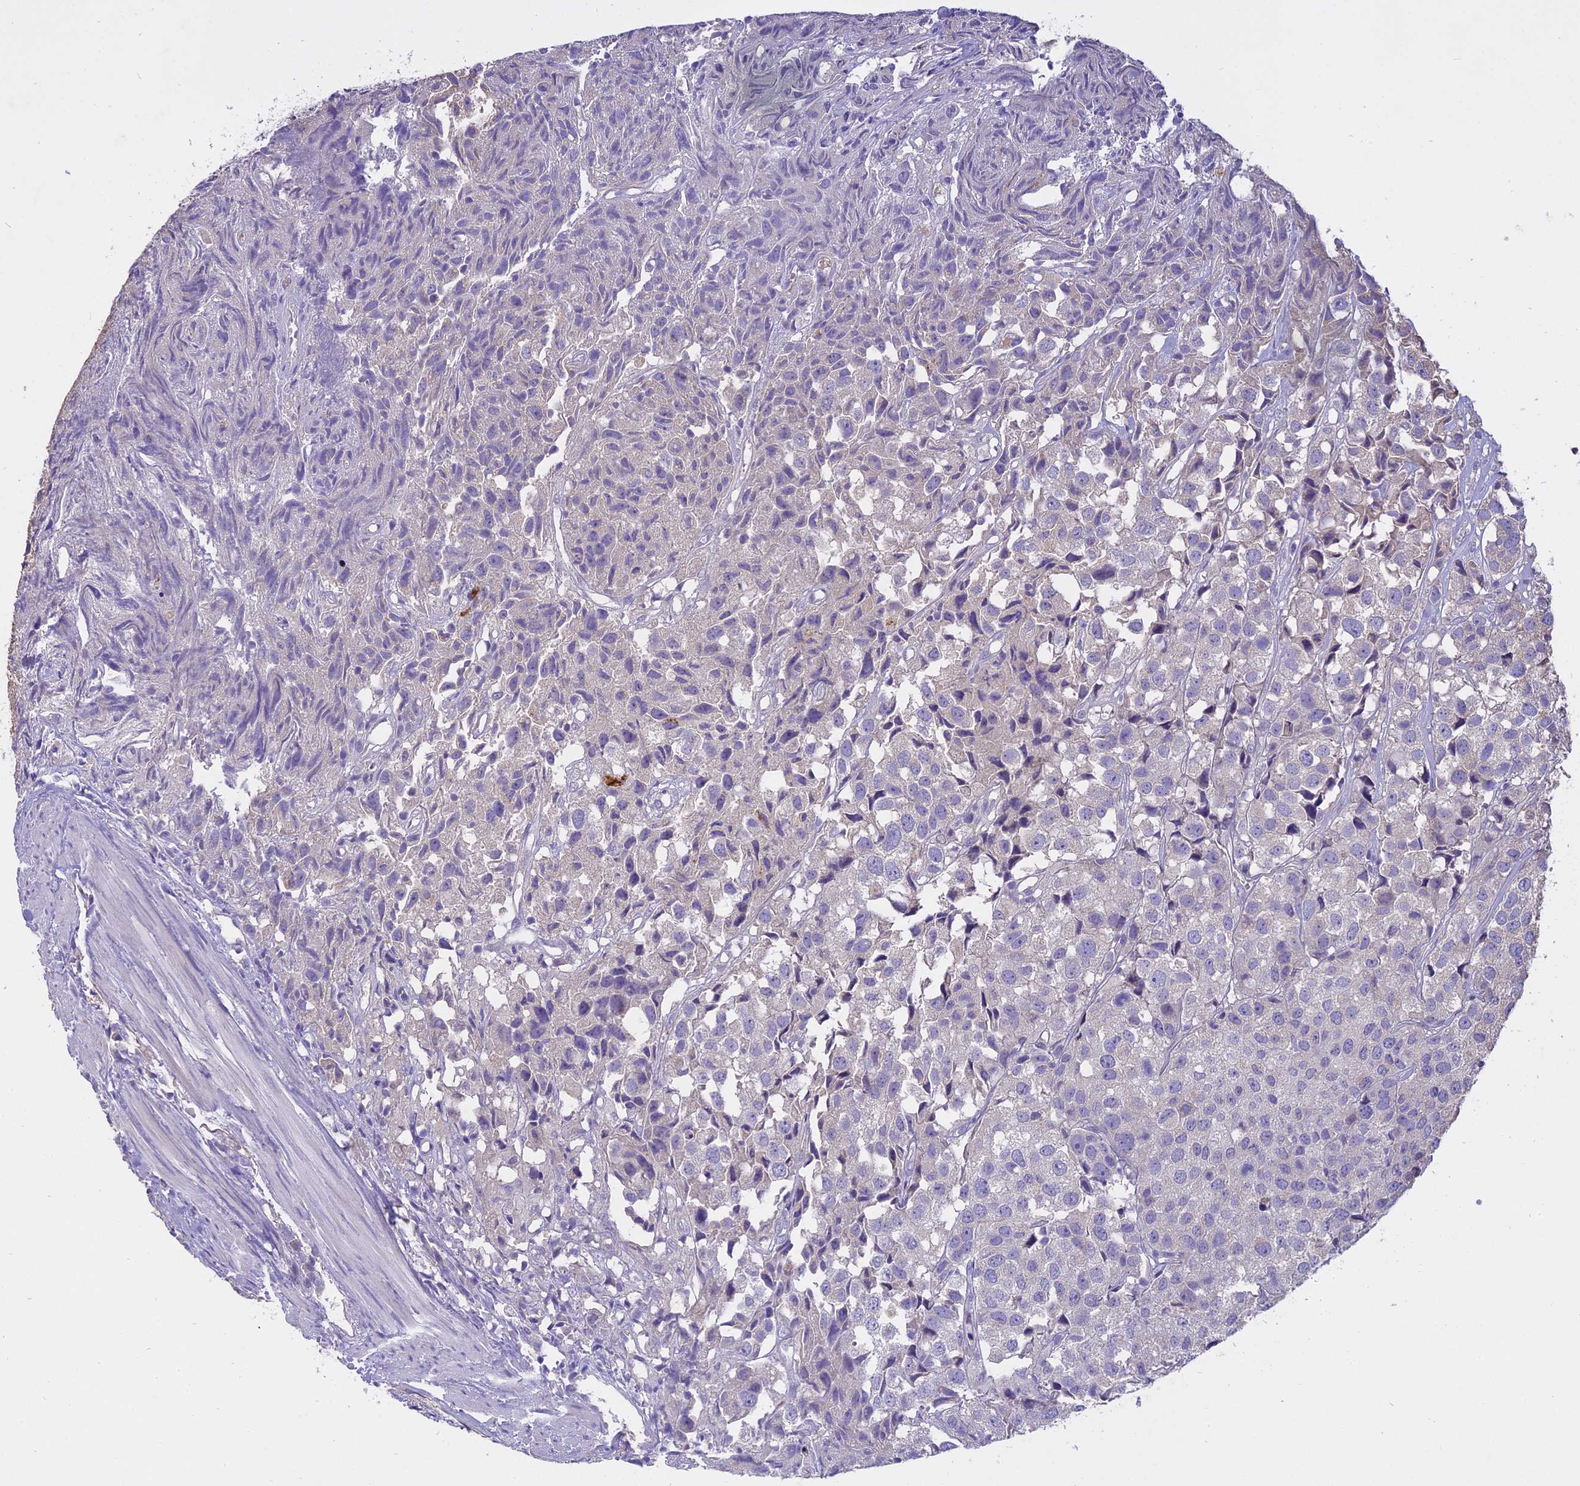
{"staining": {"intensity": "negative", "quantity": "none", "location": "none"}, "tissue": "urothelial cancer", "cell_type": "Tumor cells", "image_type": "cancer", "snomed": [{"axis": "morphology", "description": "Urothelial carcinoma, High grade"}, {"axis": "topography", "description": "Urinary bladder"}], "caption": "Immunohistochemical staining of human urothelial cancer exhibits no significant staining in tumor cells.", "gene": "WFDC2", "patient": {"sex": "female", "age": 75}}